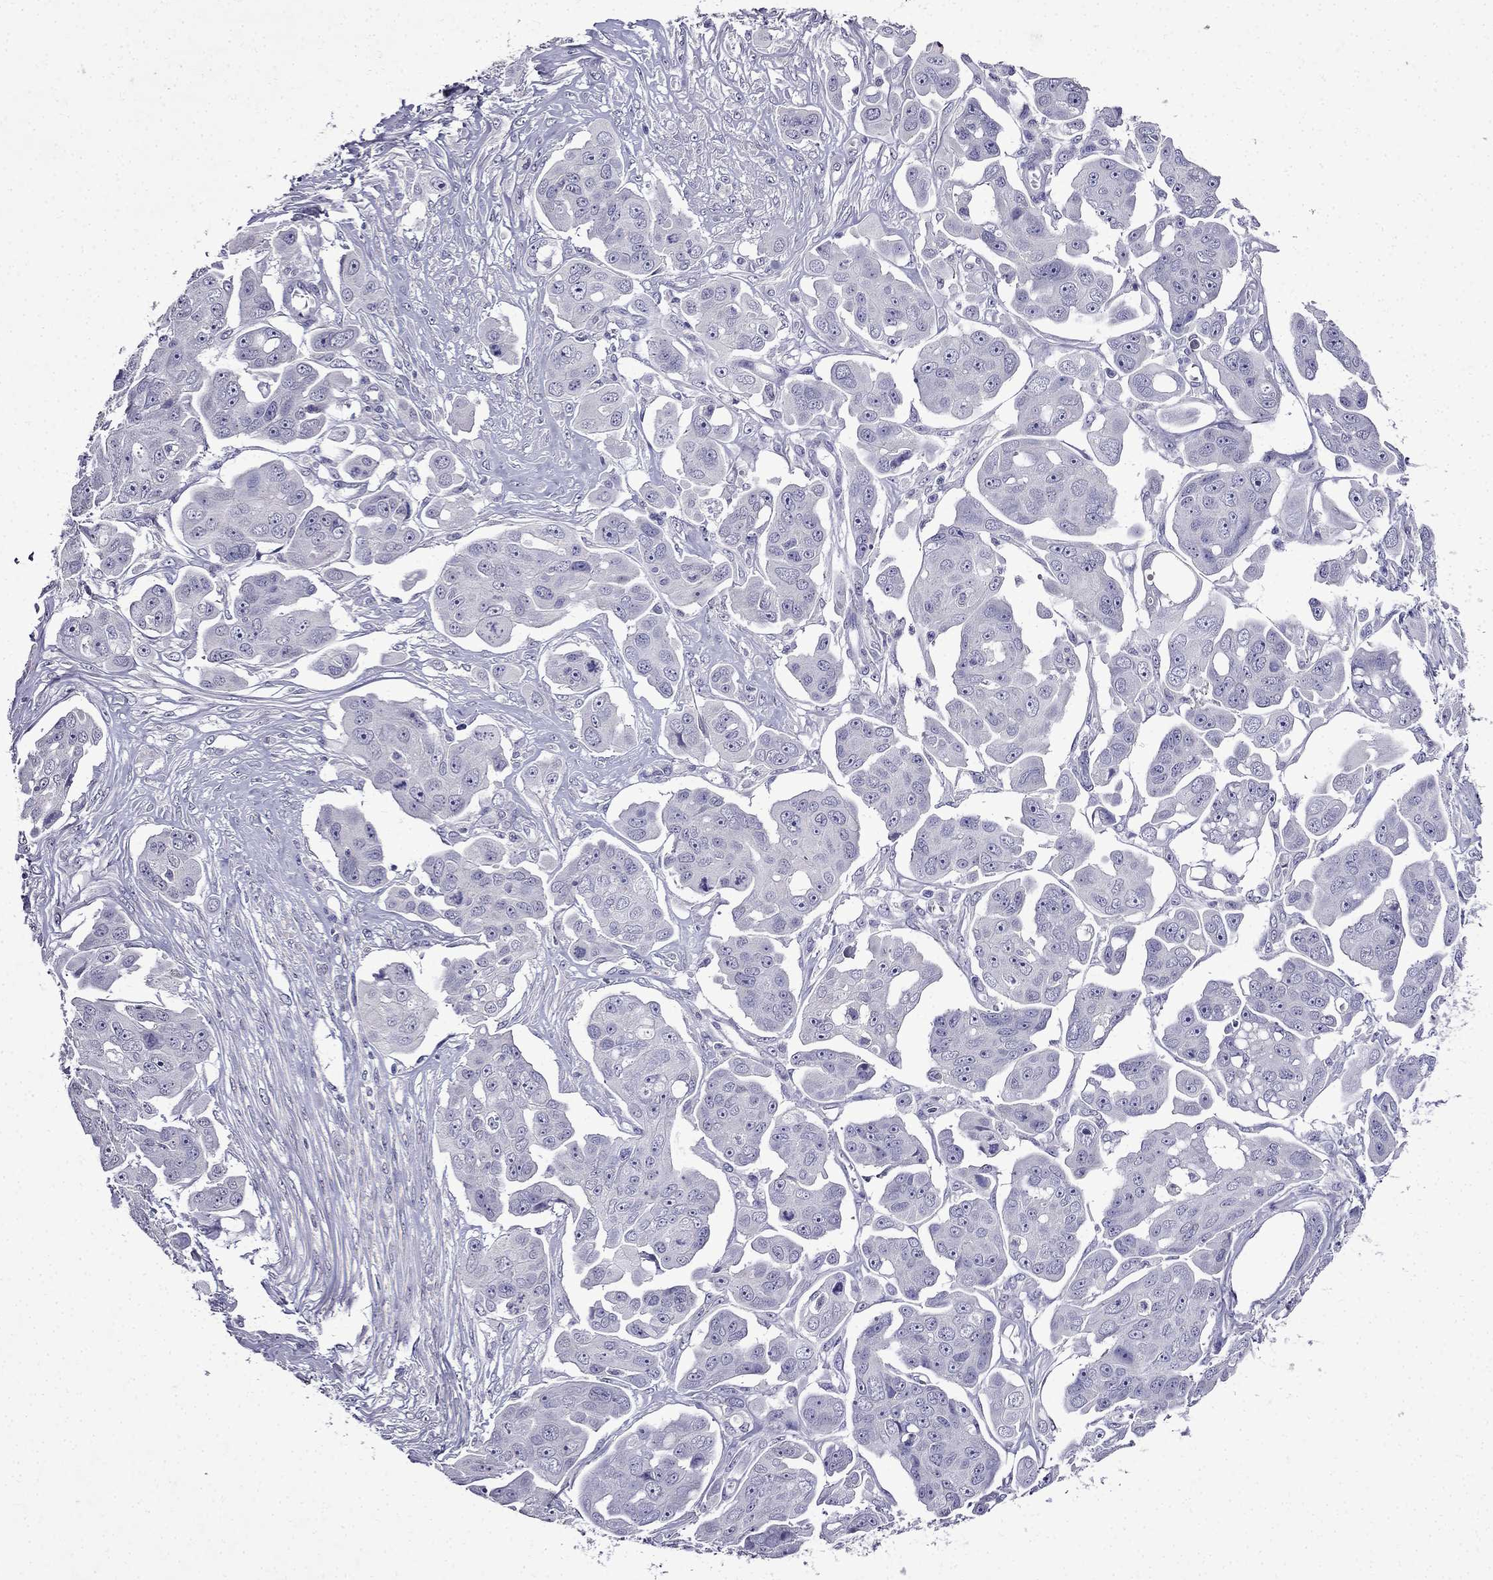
{"staining": {"intensity": "negative", "quantity": "none", "location": "none"}, "tissue": "ovarian cancer", "cell_type": "Tumor cells", "image_type": "cancer", "snomed": [{"axis": "morphology", "description": "Carcinoma, endometroid"}, {"axis": "topography", "description": "Ovary"}], "caption": "Tumor cells are negative for protein expression in human endometroid carcinoma (ovarian). Brightfield microscopy of immunohistochemistry stained with DAB (3,3'-diaminobenzidine) (brown) and hematoxylin (blue), captured at high magnification.", "gene": "DNAH17", "patient": {"sex": "female", "age": 70}}